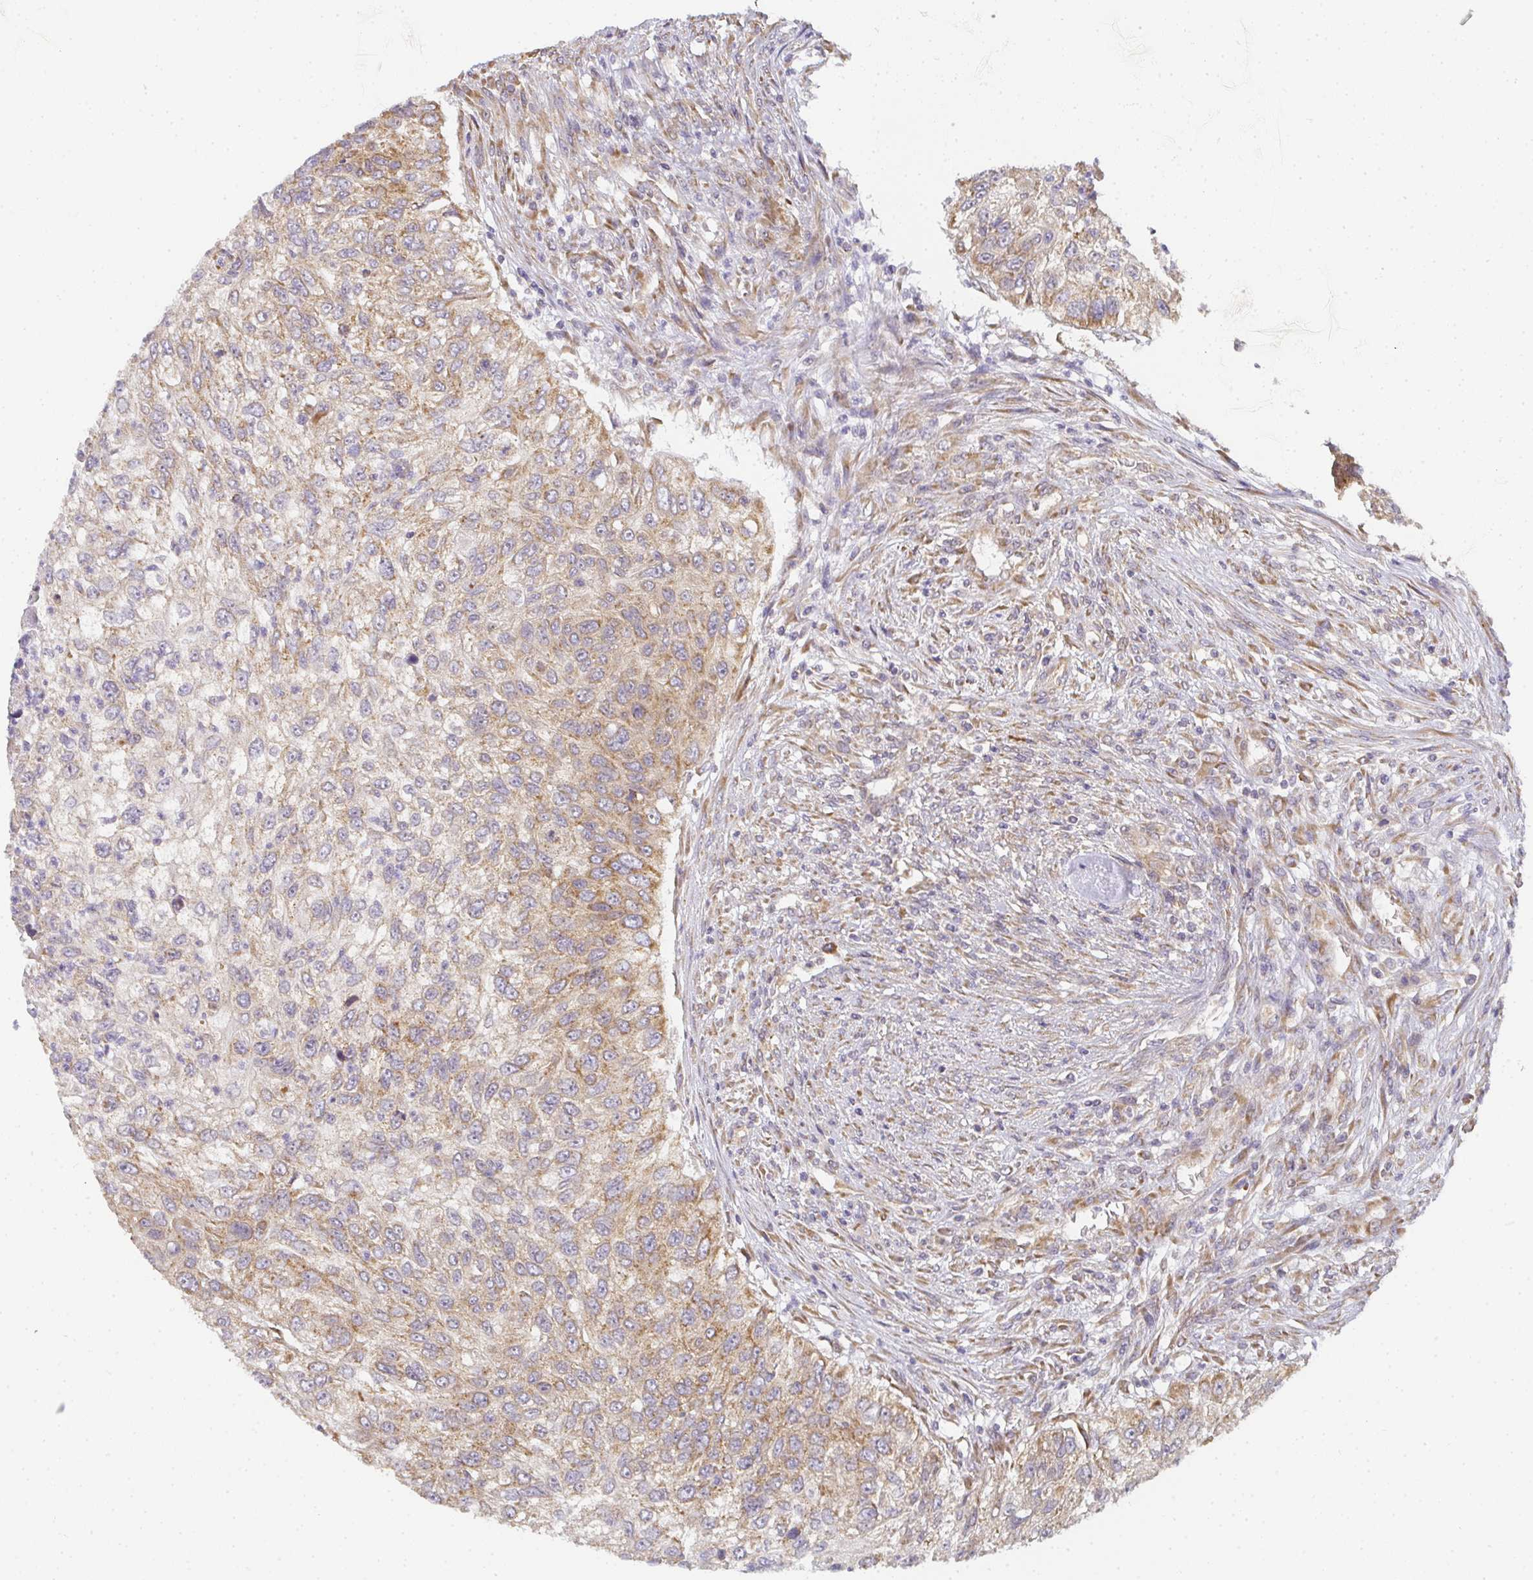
{"staining": {"intensity": "weak", "quantity": ">75%", "location": "cytoplasmic/membranous"}, "tissue": "urothelial cancer", "cell_type": "Tumor cells", "image_type": "cancer", "snomed": [{"axis": "morphology", "description": "Urothelial carcinoma, High grade"}, {"axis": "topography", "description": "Urinary bladder"}], "caption": "Protein expression analysis of human urothelial cancer reveals weak cytoplasmic/membranous staining in about >75% of tumor cells.", "gene": "SLC35B3", "patient": {"sex": "female", "age": 60}}